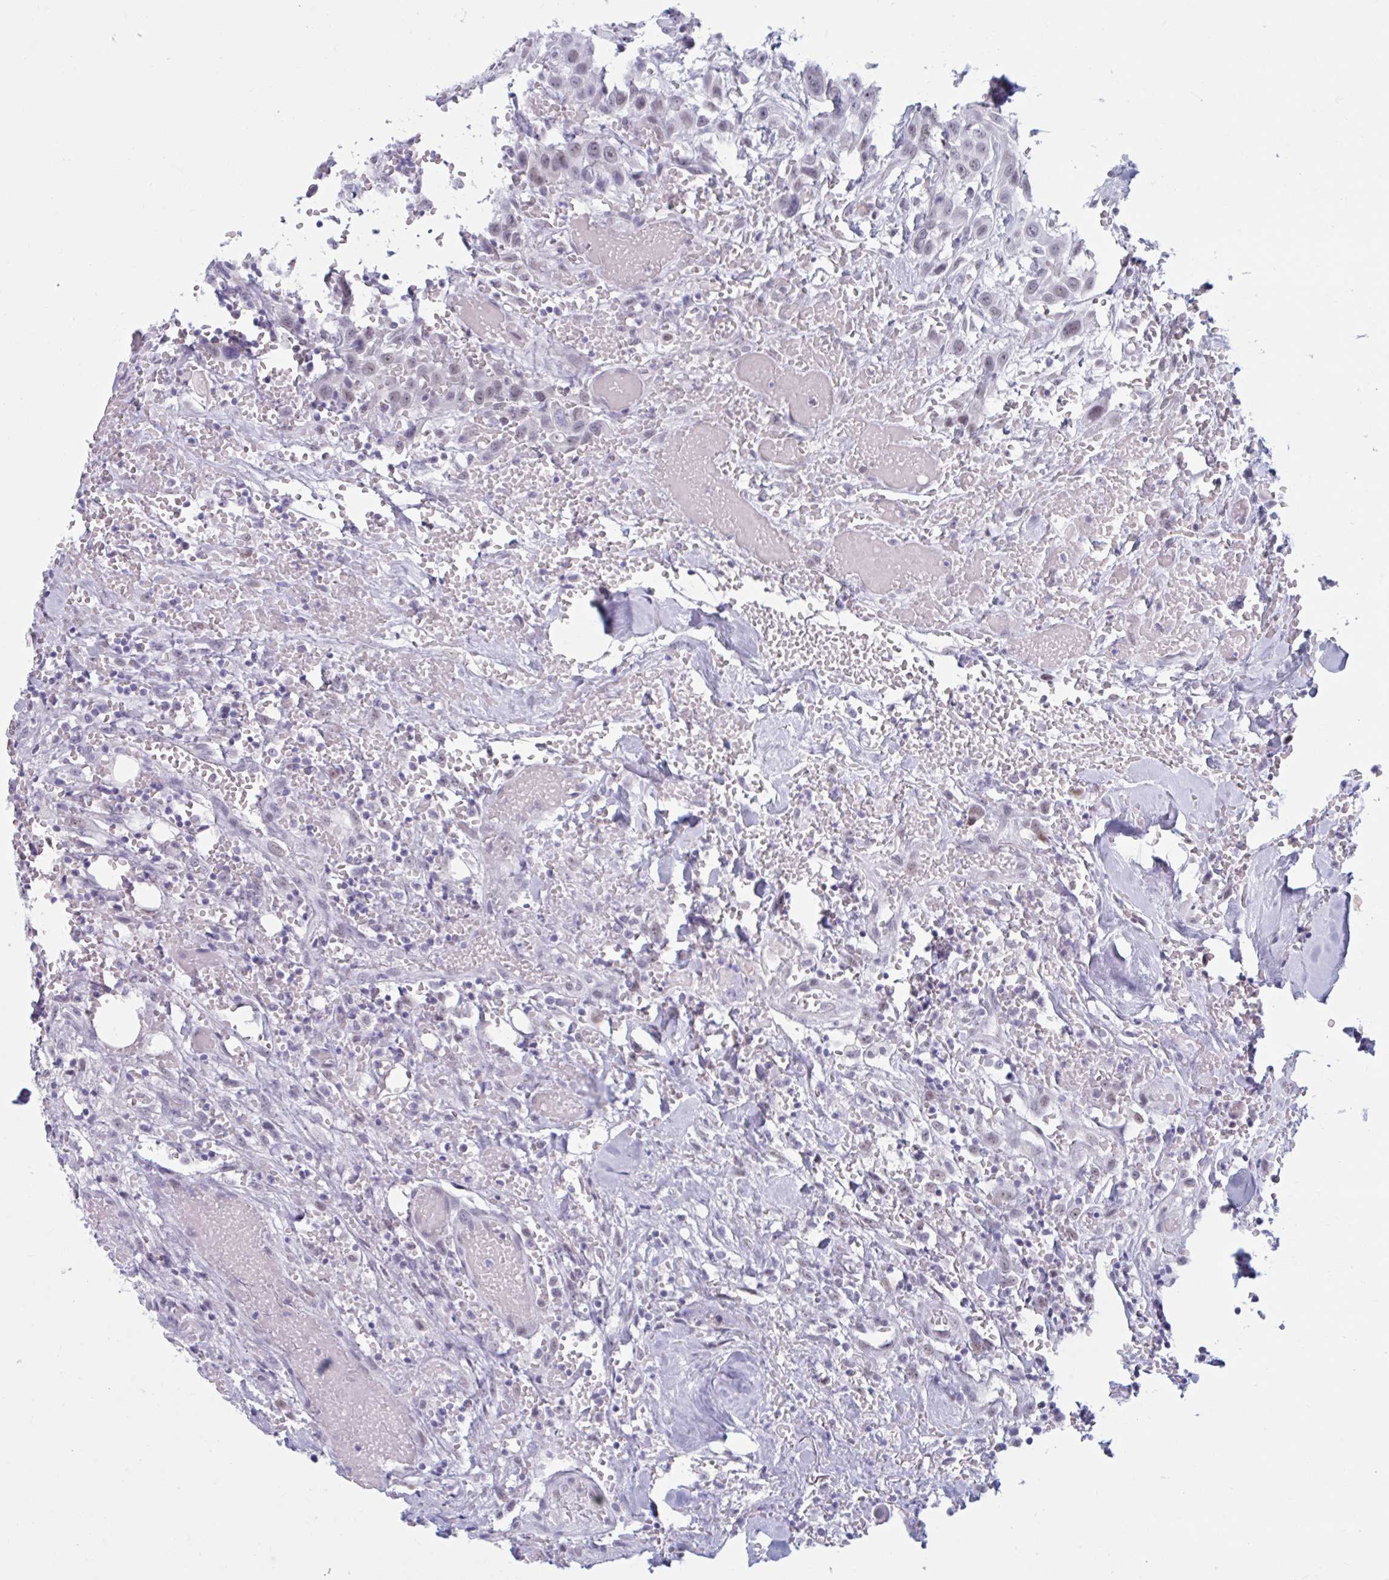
{"staining": {"intensity": "weak", "quantity": "<25%", "location": "nuclear"}, "tissue": "head and neck cancer", "cell_type": "Tumor cells", "image_type": "cancer", "snomed": [{"axis": "morphology", "description": "Squamous cell carcinoma, NOS"}, {"axis": "topography", "description": "Head-Neck"}], "caption": "The immunohistochemistry photomicrograph has no significant expression in tumor cells of squamous cell carcinoma (head and neck) tissue.", "gene": "MSMB", "patient": {"sex": "male", "age": 81}}